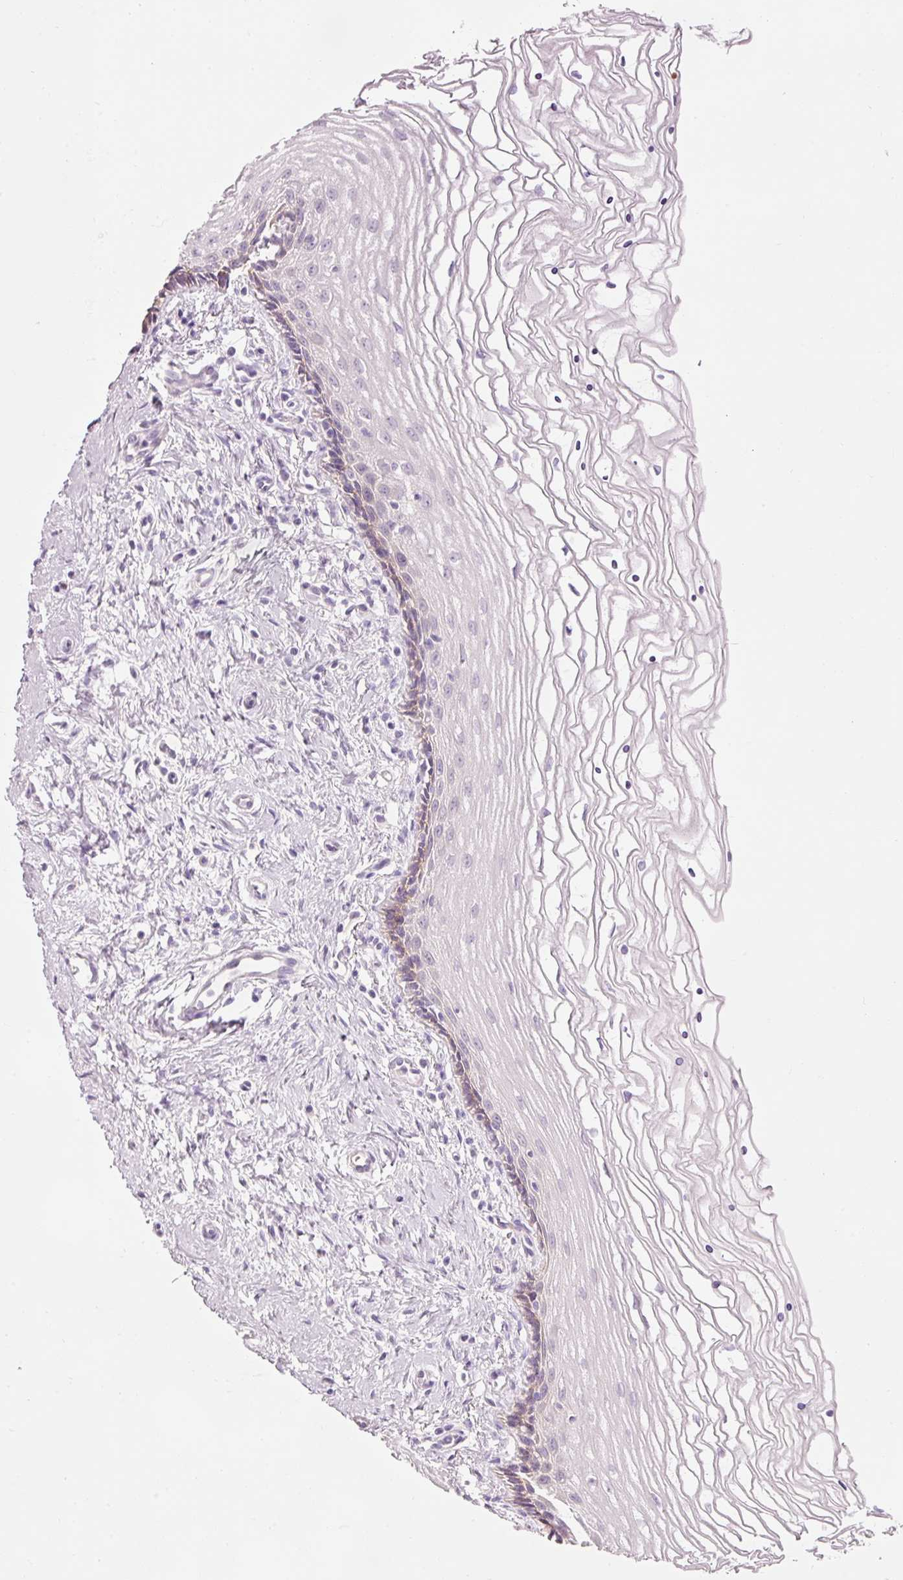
{"staining": {"intensity": "negative", "quantity": "none", "location": "none"}, "tissue": "cervix", "cell_type": "Glandular cells", "image_type": "normal", "snomed": [{"axis": "morphology", "description": "Normal tissue, NOS"}, {"axis": "topography", "description": "Cervix"}], "caption": "Protein analysis of unremarkable cervix displays no significant positivity in glandular cells.", "gene": "DHRS11", "patient": {"sex": "female", "age": 47}}